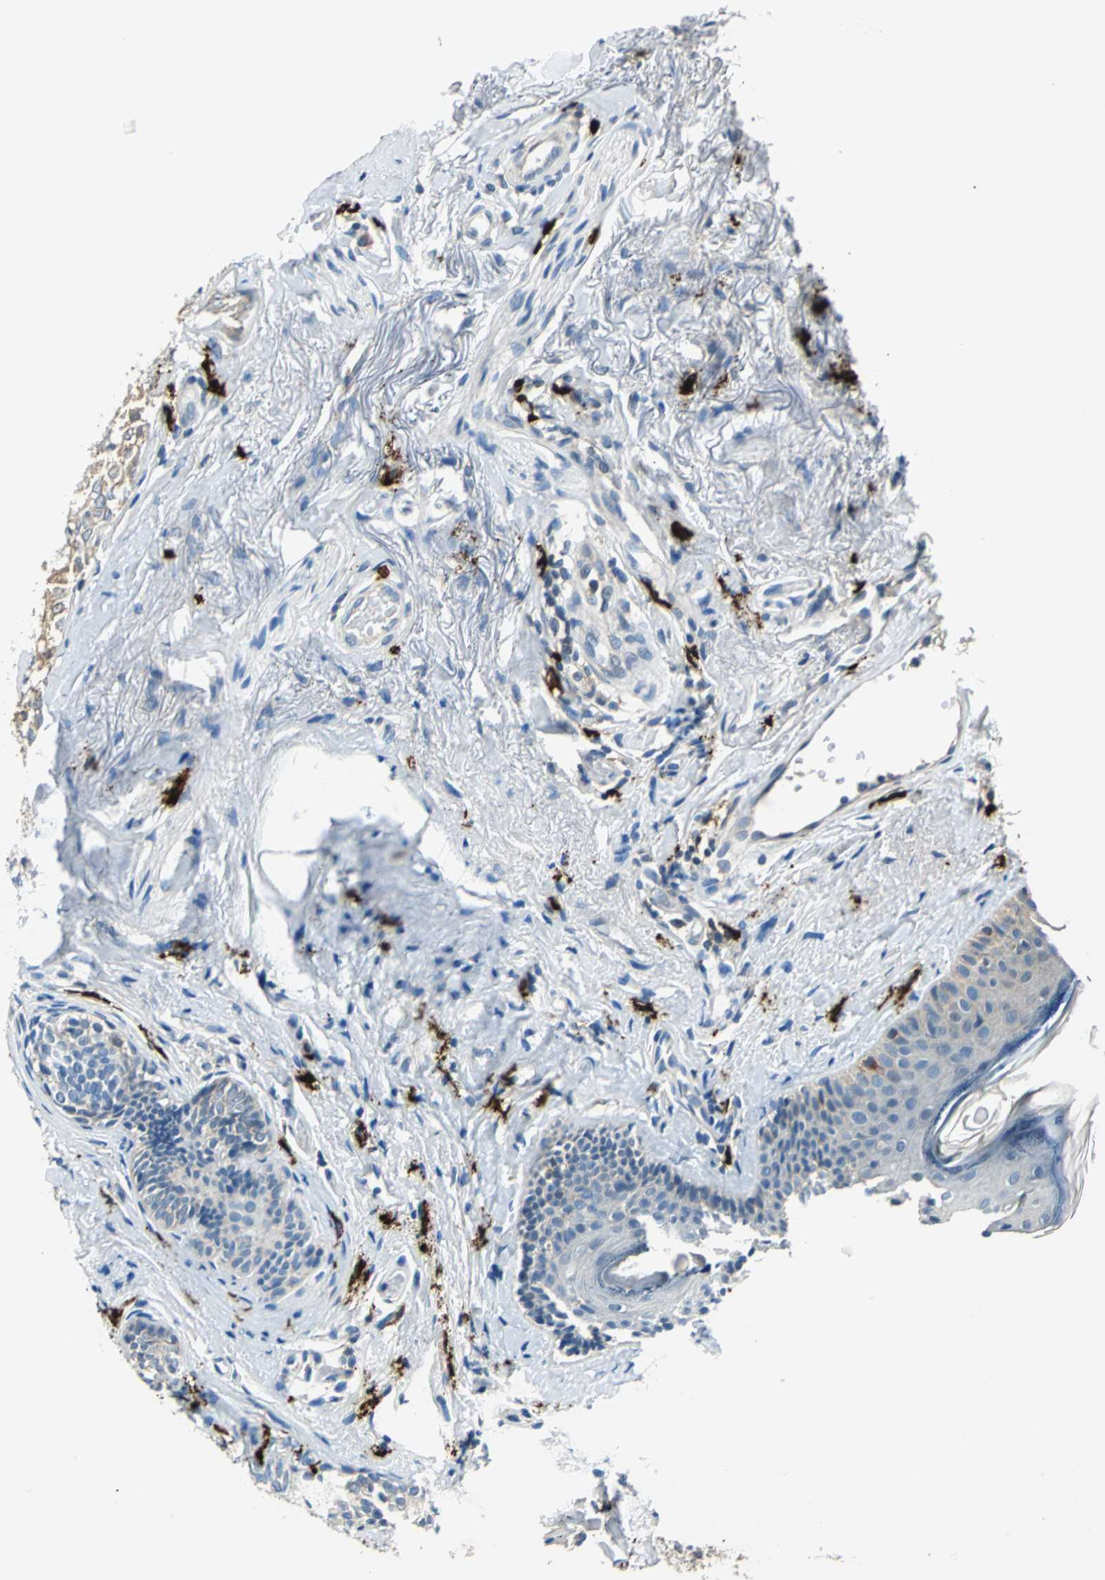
{"staining": {"intensity": "negative", "quantity": "none", "location": "none"}, "tissue": "skin cancer", "cell_type": "Tumor cells", "image_type": "cancer", "snomed": [{"axis": "morphology", "description": "Normal tissue, NOS"}, {"axis": "morphology", "description": "Basal cell carcinoma"}, {"axis": "topography", "description": "Skin"}], "caption": "Immunohistochemistry photomicrograph of neoplastic tissue: human skin basal cell carcinoma stained with DAB exhibits no significant protein staining in tumor cells.", "gene": "CPA3", "patient": {"sex": "female", "age": 69}}